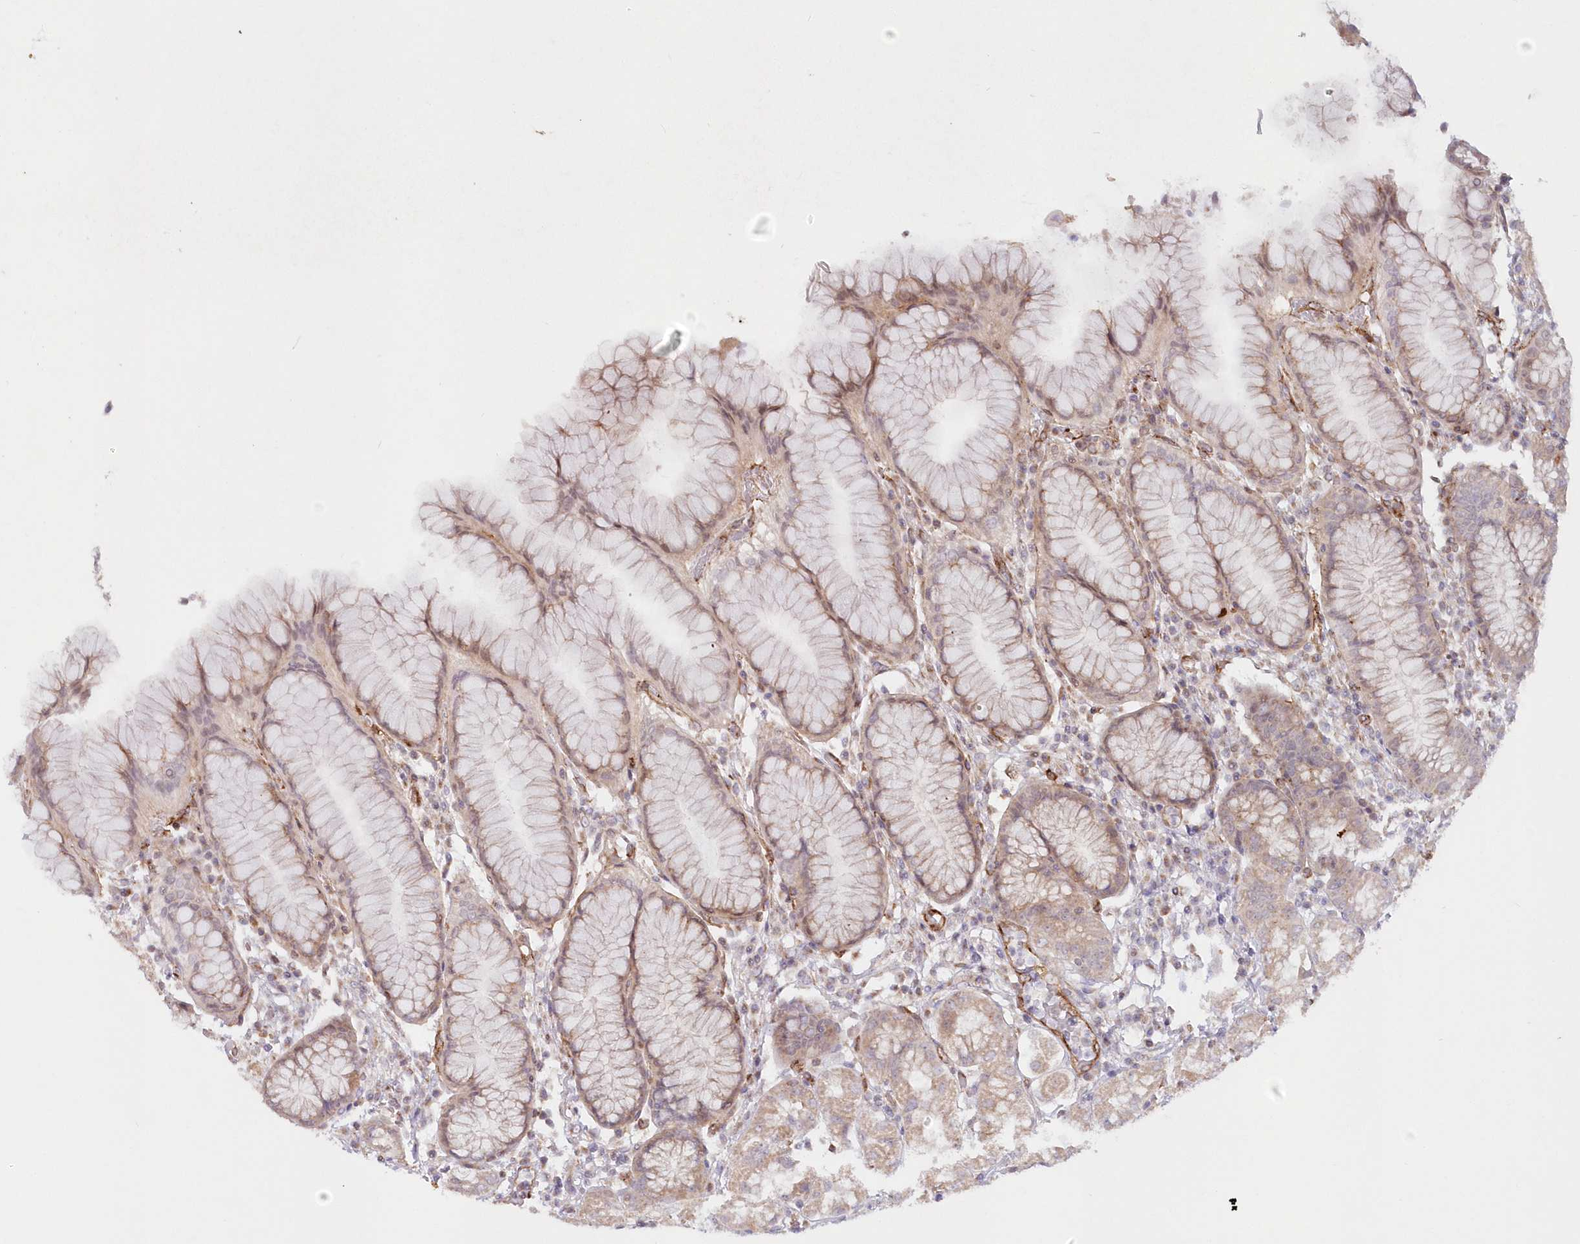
{"staining": {"intensity": "weak", "quantity": "<25%", "location": "cytoplasmic/membranous"}, "tissue": "stomach", "cell_type": "Glandular cells", "image_type": "normal", "snomed": [{"axis": "morphology", "description": "Normal tissue, NOS"}, {"axis": "topography", "description": "Stomach, lower"}], "caption": "Immunohistochemistry of benign stomach shows no positivity in glandular cells. (IHC, brightfield microscopy, high magnification).", "gene": "AFAP1L2", "patient": {"sex": "female", "age": 56}}